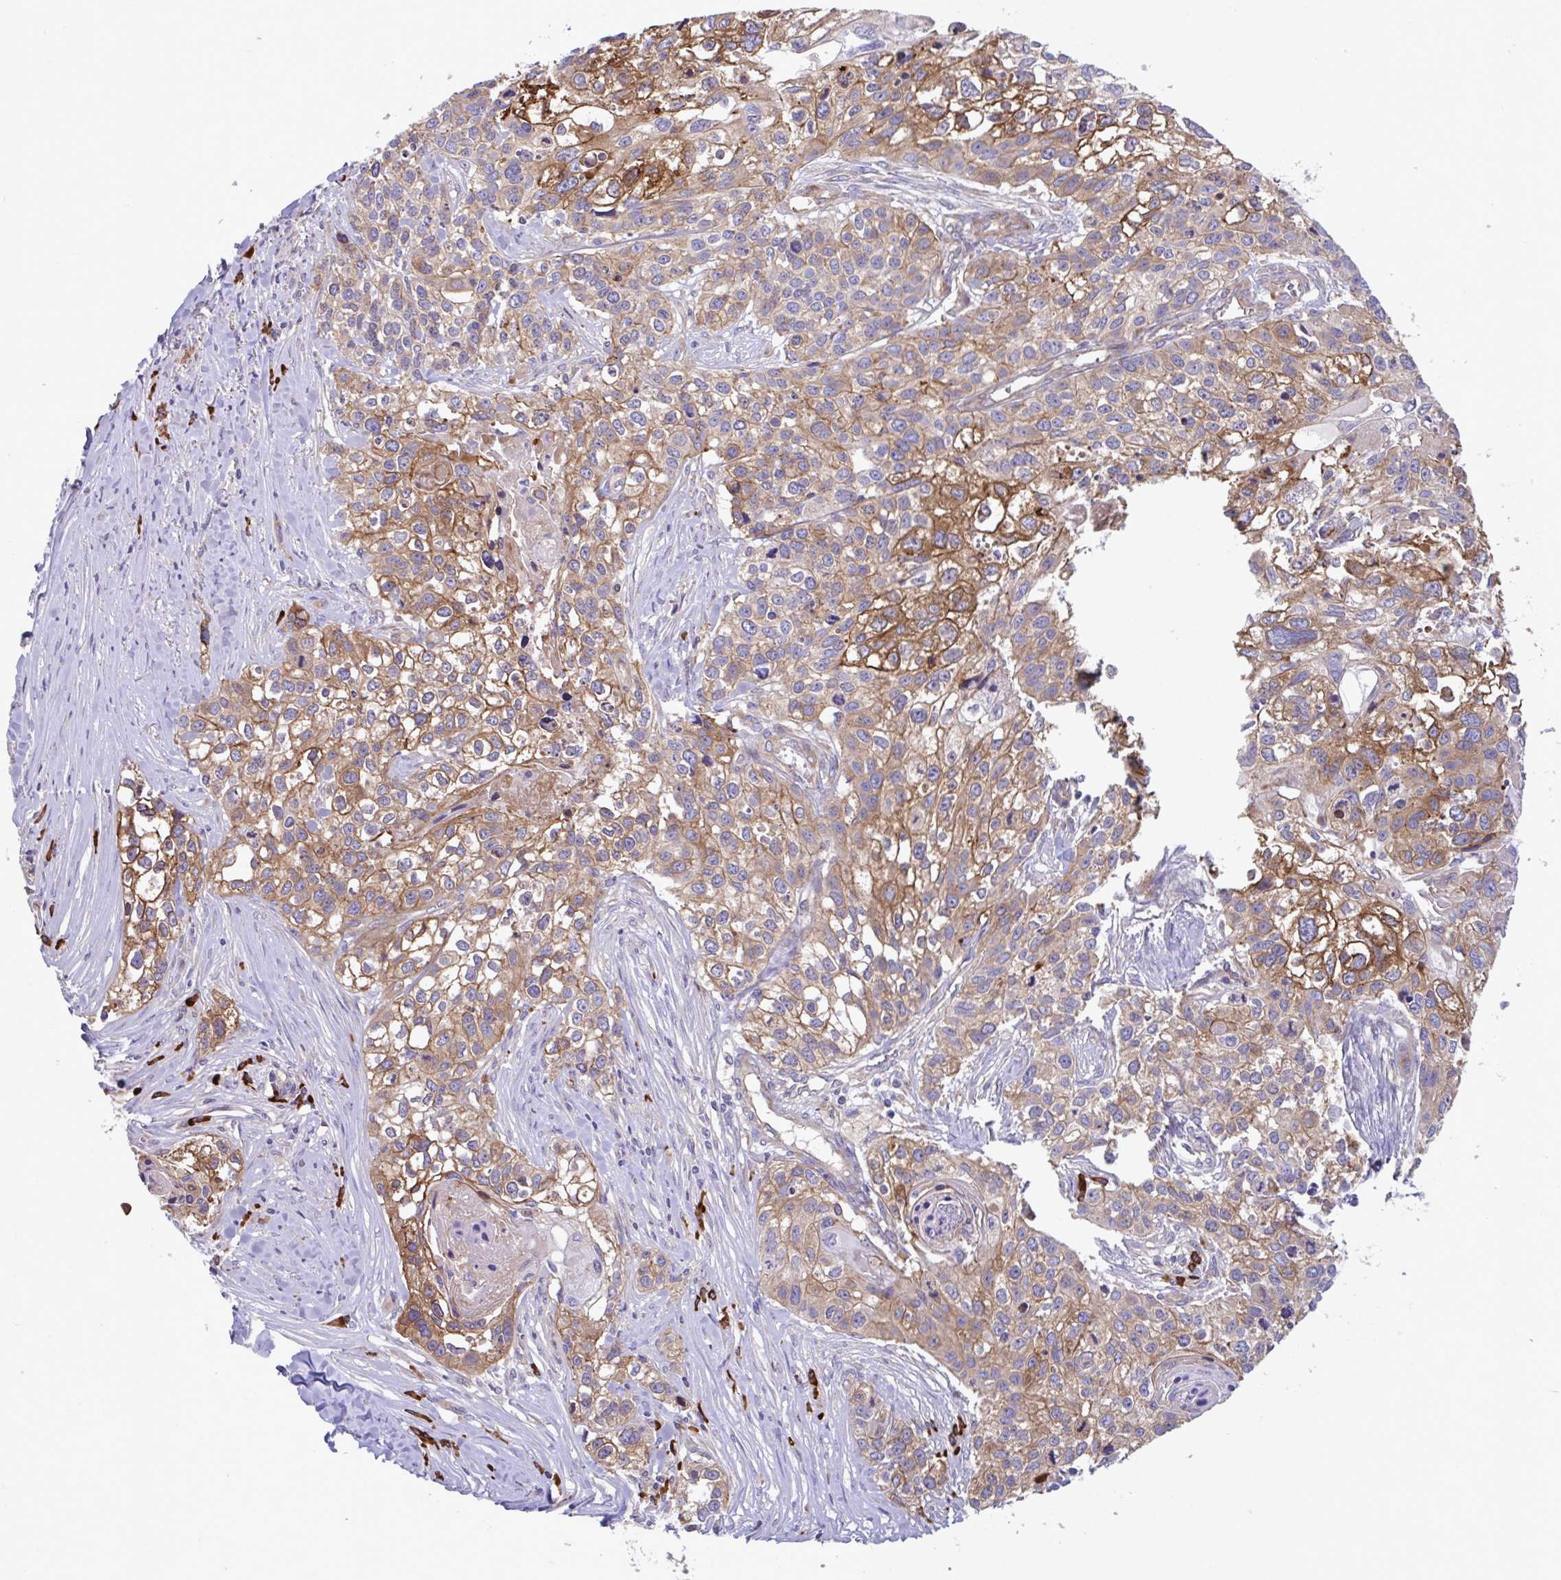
{"staining": {"intensity": "moderate", "quantity": ">75%", "location": "cytoplasmic/membranous"}, "tissue": "lung cancer", "cell_type": "Tumor cells", "image_type": "cancer", "snomed": [{"axis": "morphology", "description": "Squamous cell carcinoma, NOS"}, {"axis": "topography", "description": "Lung"}], "caption": "Immunohistochemistry (IHC) (DAB (3,3'-diaminobenzidine)) staining of squamous cell carcinoma (lung) demonstrates moderate cytoplasmic/membranous protein staining in about >75% of tumor cells.", "gene": "YARS2", "patient": {"sex": "male", "age": 74}}